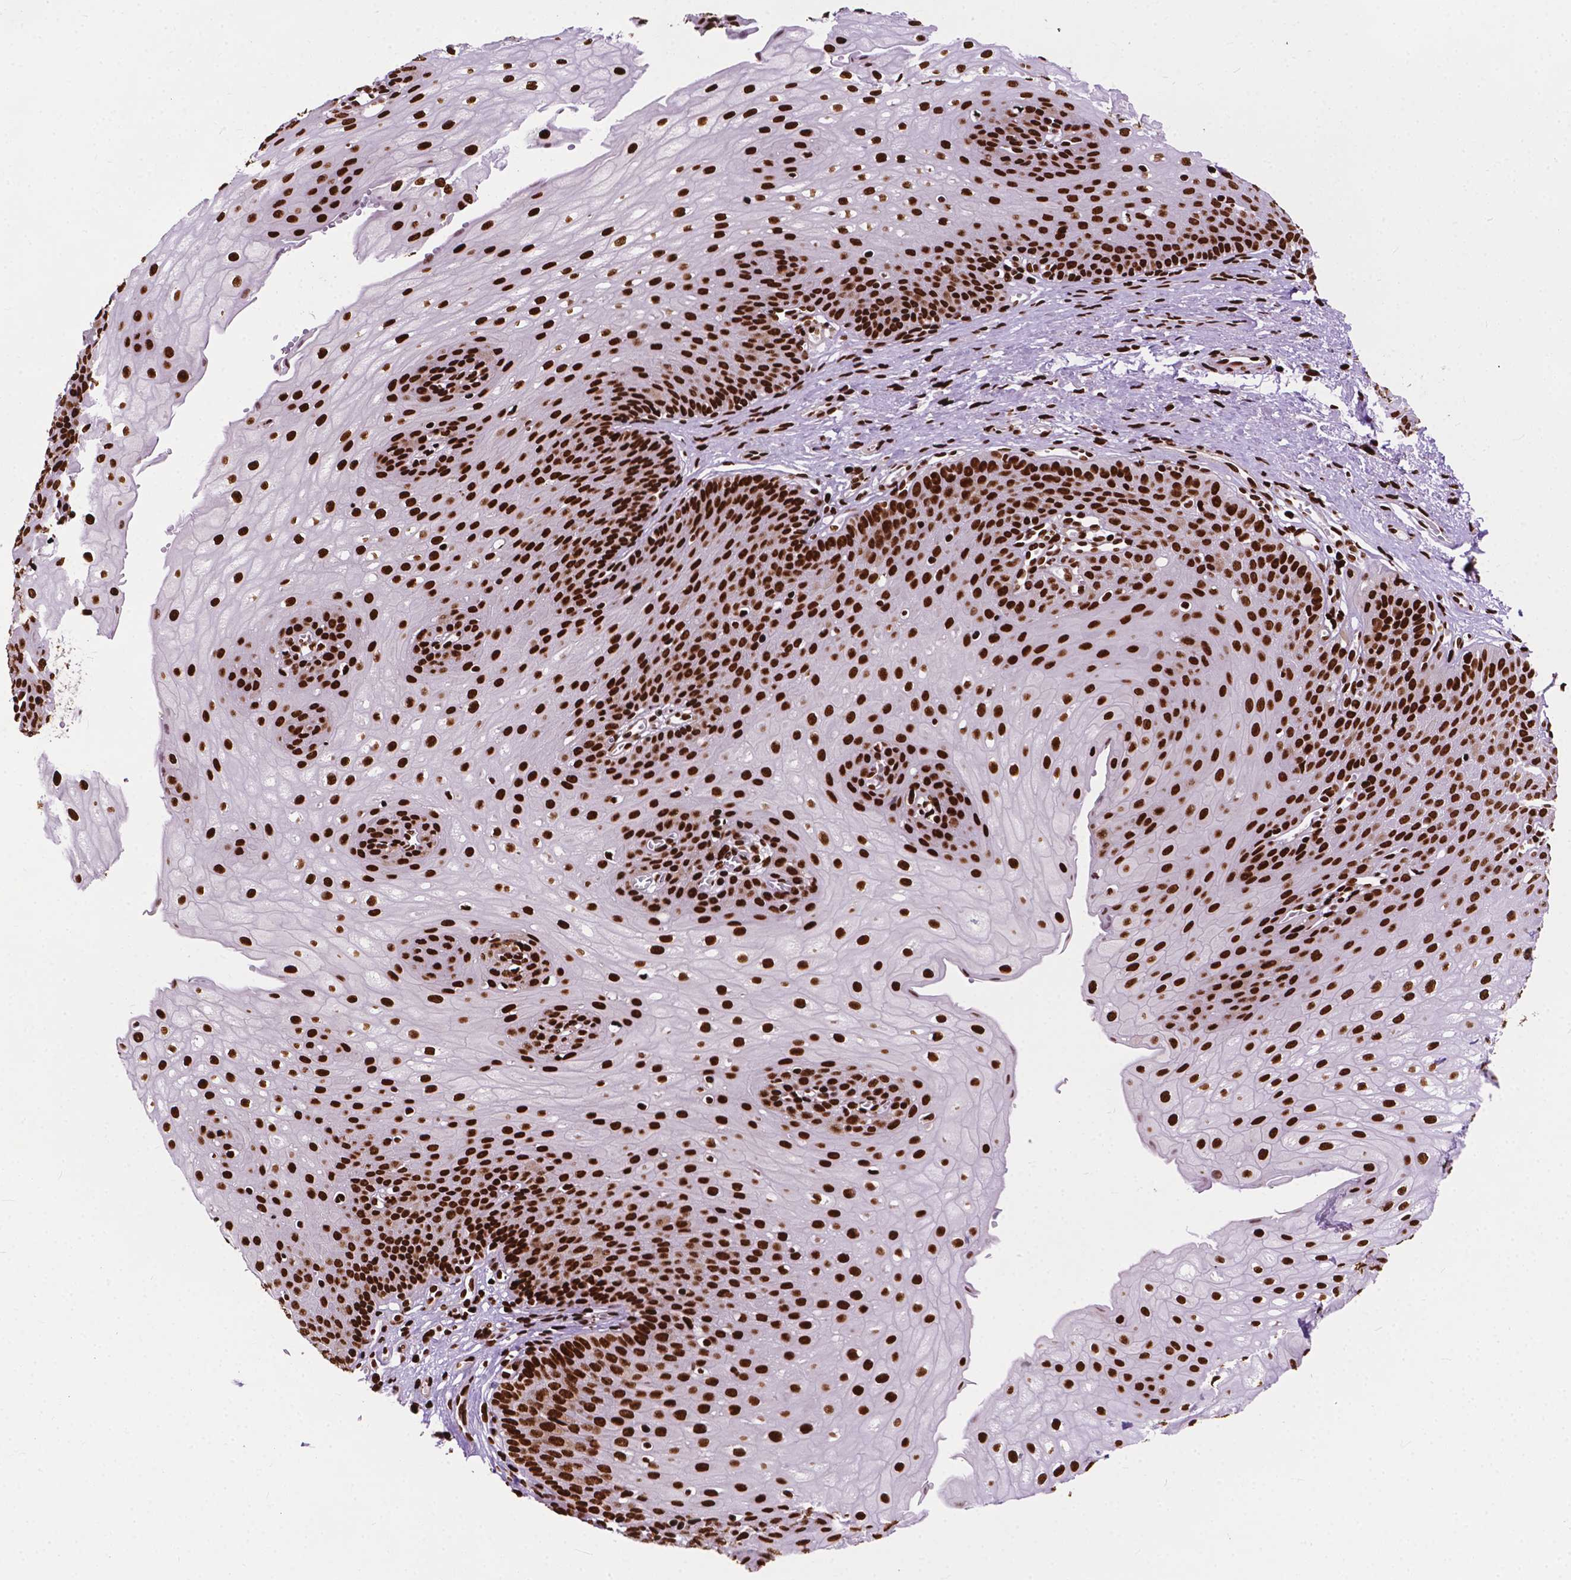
{"staining": {"intensity": "strong", "quantity": ">75%", "location": "nuclear"}, "tissue": "esophagus", "cell_type": "Squamous epithelial cells", "image_type": "normal", "snomed": [{"axis": "morphology", "description": "Normal tissue, NOS"}, {"axis": "topography", "description": "Esophagus"}], "caption": "Brown immunohistochemical staining in unremarkable esophagus demonstrates strong nuclear staining in approximately >75% of squamous epithelial cells. The protein of interest is stained brown, and the nuclei are stained in blue (DAB (3,3'-diaminobenzidine) IHC with brightfield microscopy, high magnification).", "gene": "SMIM5", "patient": {"sex": "male", "age": 71}}